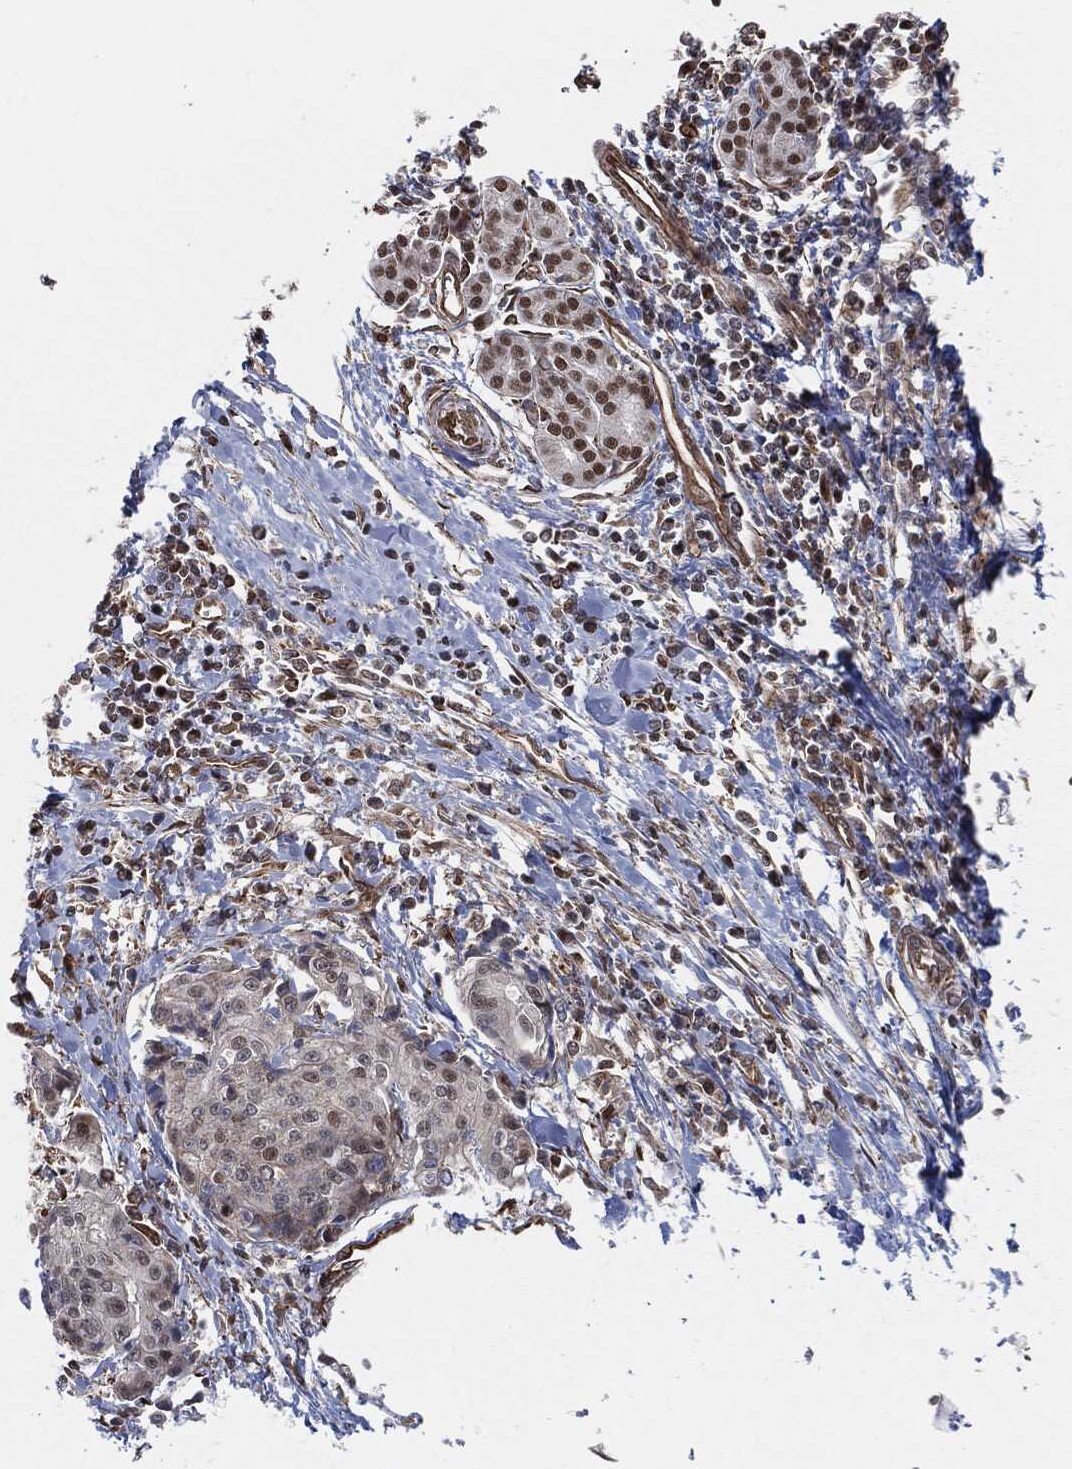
{"staining": {"intensity": "moderate", "quantity": "<25%", "location": "nuclear"}, "tissue": "pancreatic cancer", "cell_type": "Tumor cells", "image_type": "cancer", "snomed": [{"axis": "morphology", "description": "Adenocarcinoma, NOS"}, {"axis": "topography", "description": "Pancreas"}], "caption": "A low amount of moderate nuclear positivity is identified in about <25% of tumor cells in pancreatic cancer tissue.", "gene": "TP53RK", "patient": {"sex": "male", "age": 64}}